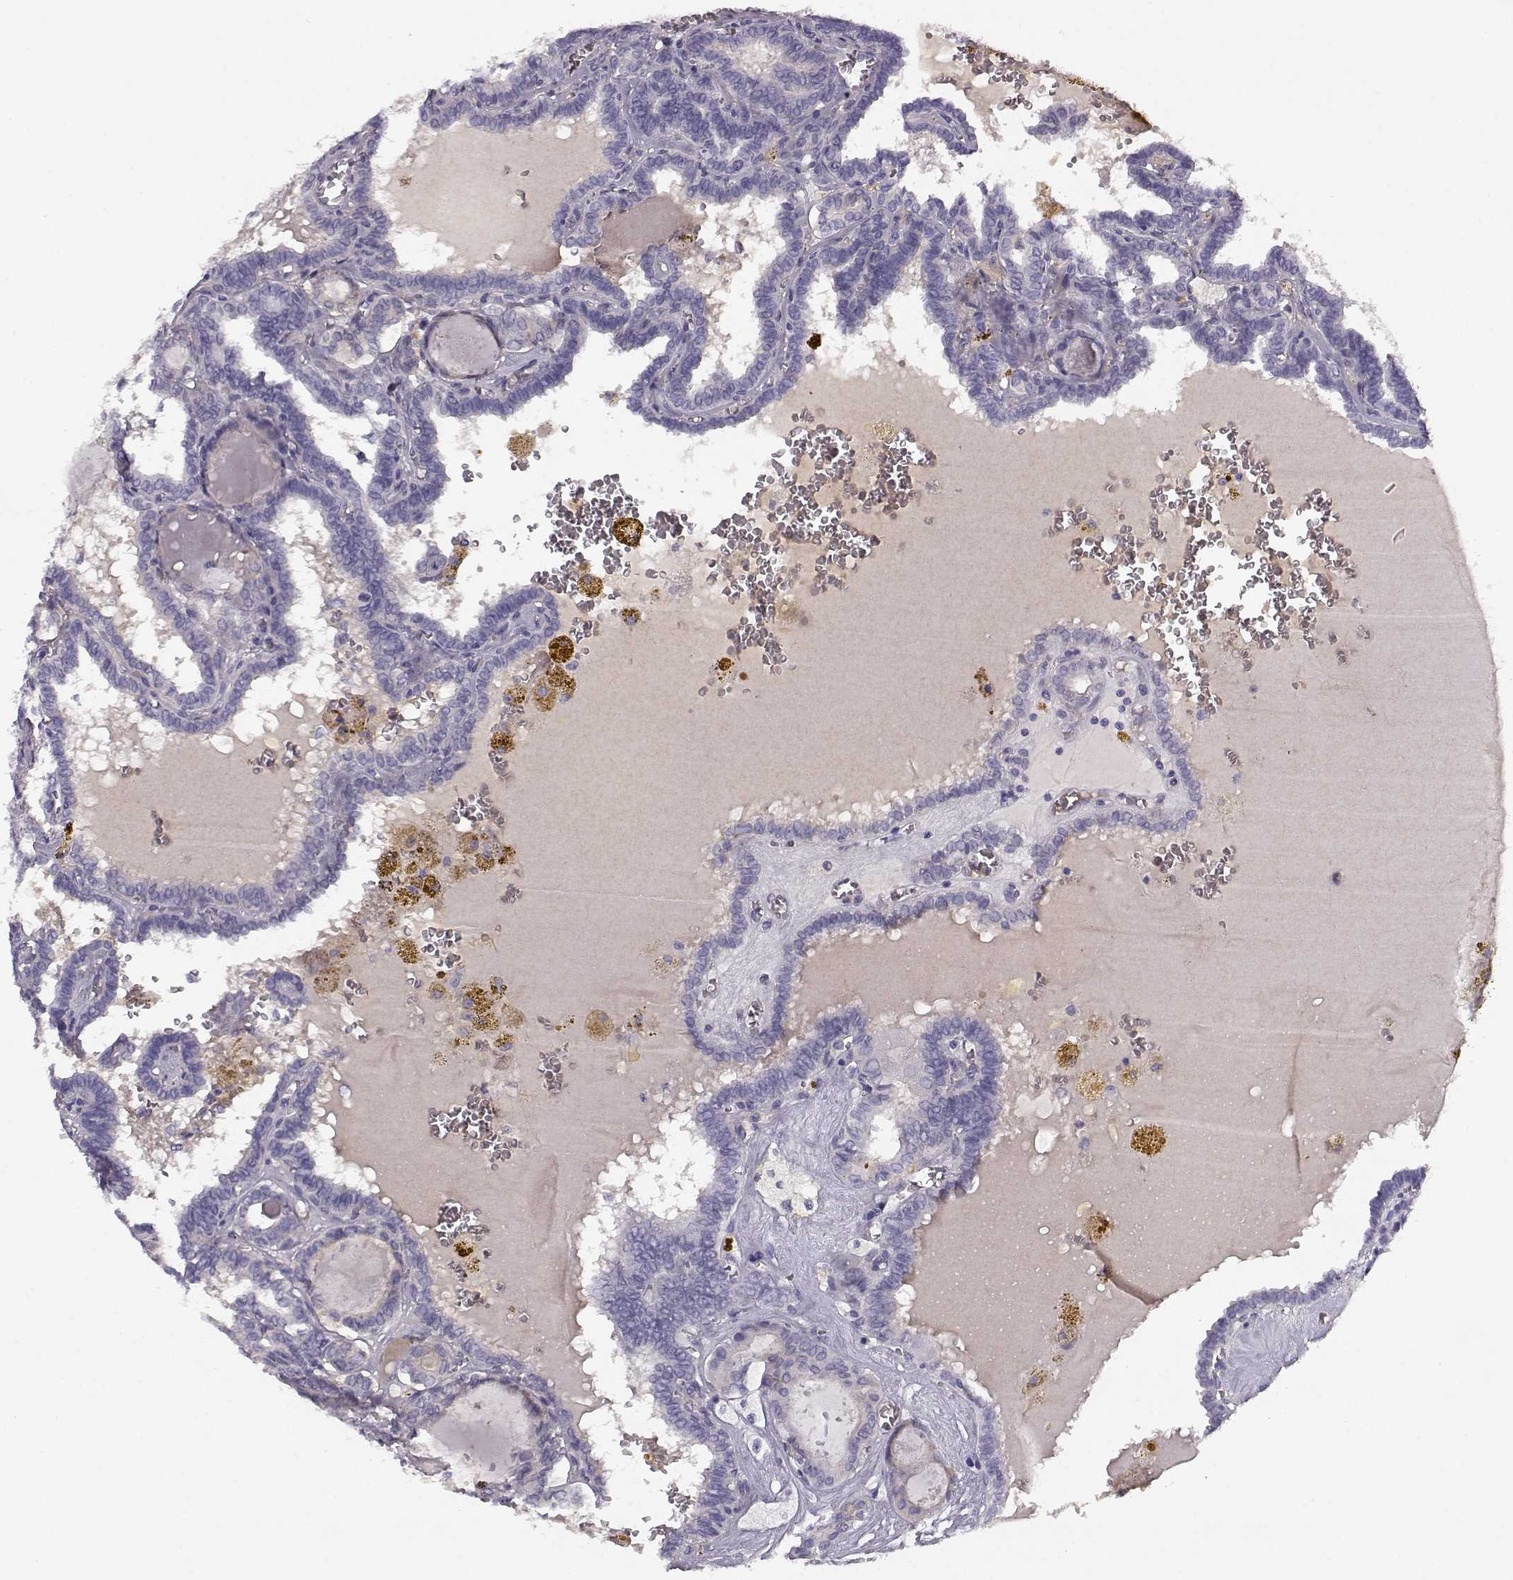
{"staining": {"intensity": "negative", "quantity": "none", "location": "none"}, "tissue": "thyroid cancer", "cell_type": "Tumor cells", "image_type": "cancer", "snomed": [{"axis": "morphology", "description": "Papillary adenocarcinoma, NOS"}, {"axis": "topography", "description": "Thyroid gland"}], "caption": "A photomicrograph of thyroid papillary adenocarcinoma stained for a protein reveals no brown staining in tumor cells.", "gene": "TRIM69", "patient": {"sex": "female", "age": 39}}